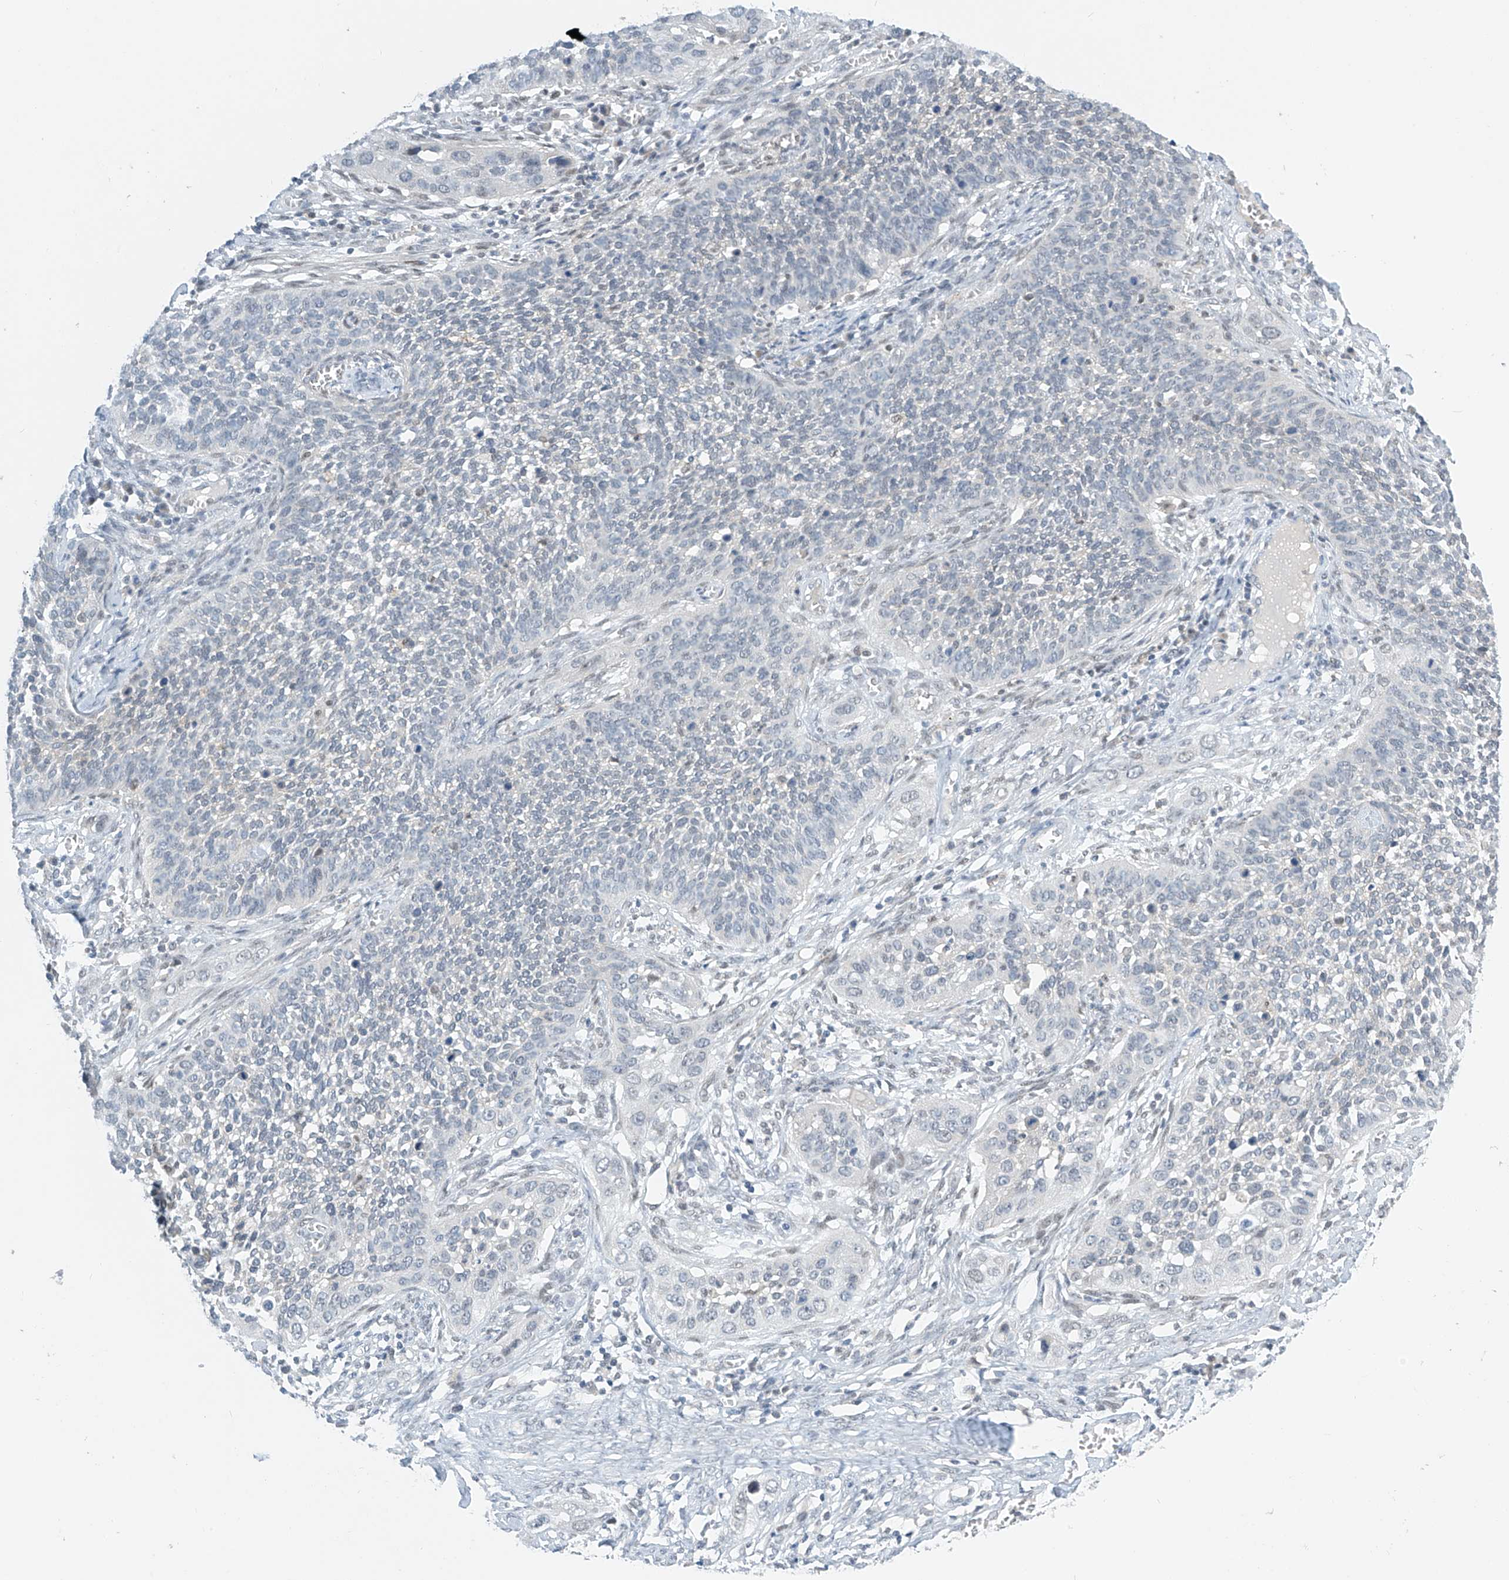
{"staining": {"intensity": "negative", "quantity": "none", "location": "none"}, "tissue": "cervical cancer", "cell_type": "Tumor cells", "image_type": "cancer", "snomed": [{"axis": "morphology", "description": "Squamous cell carcinoma, NOS"}, {"axis": "topography", "description": "Cervix"}], "caption": "Tumor cells show no significant staining in cervical squamous cell carcinoma.", "gene": "APLF", "patient": {"sex": "female", "age": 34}}